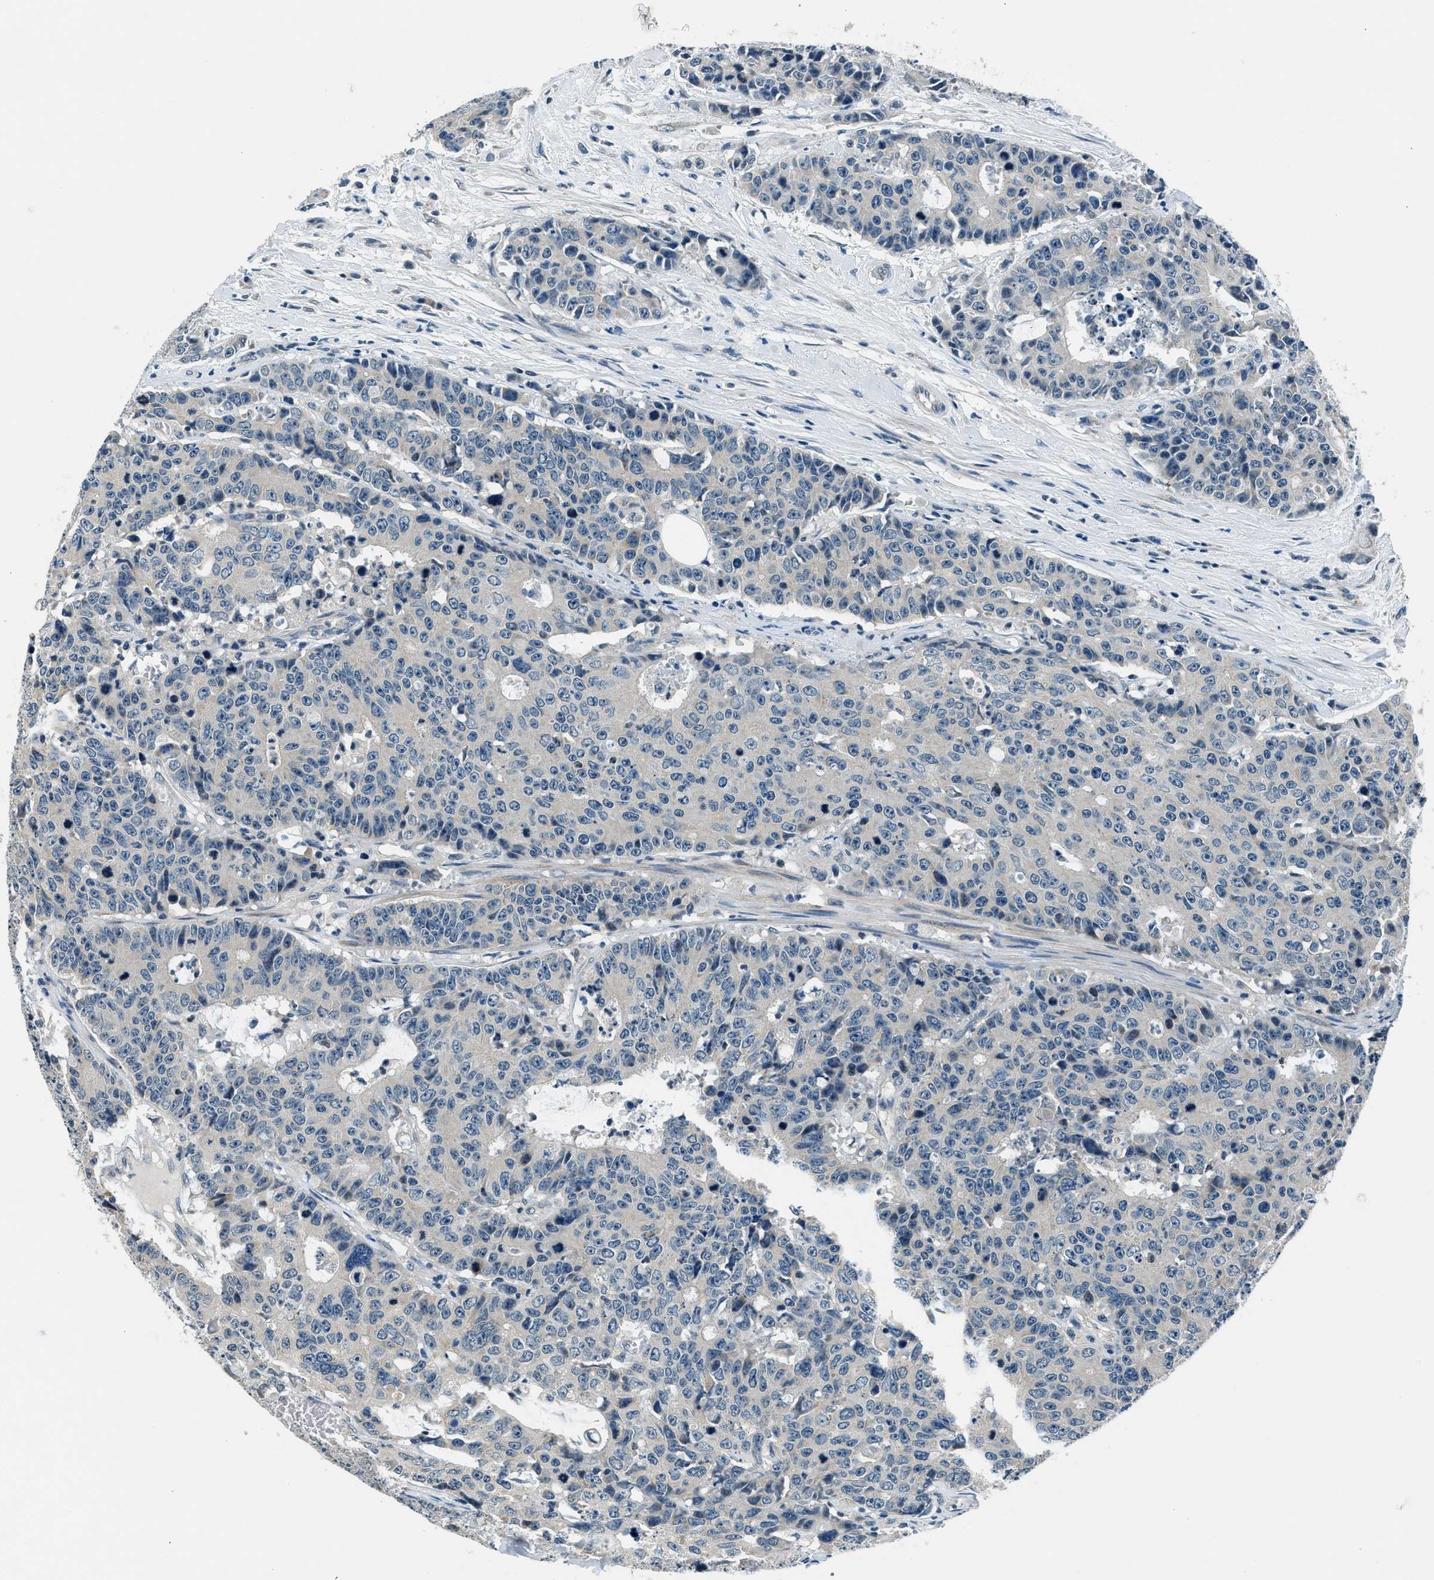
{"staining": {"intensity": "negative", "quantity": "none", "location": "none"}, "tissue": "colorectal cancer", "cell_type": "Tumor cells", "image_type": "cancer", "snomed": [{"axis": "morphology", "description": "Adenocarcinoma, NOS"}, {"axis": "topography", "description": "Colon"}], "caption": "An immunohistochemistry histopathology image of colorectal cancer (adenocarcinoma) is shown. There is no staining in tumor cells of colorectal cancer (adenocarcinoma).", "gene": "NME8", "patient": {"sex": "female", "age": 86}}